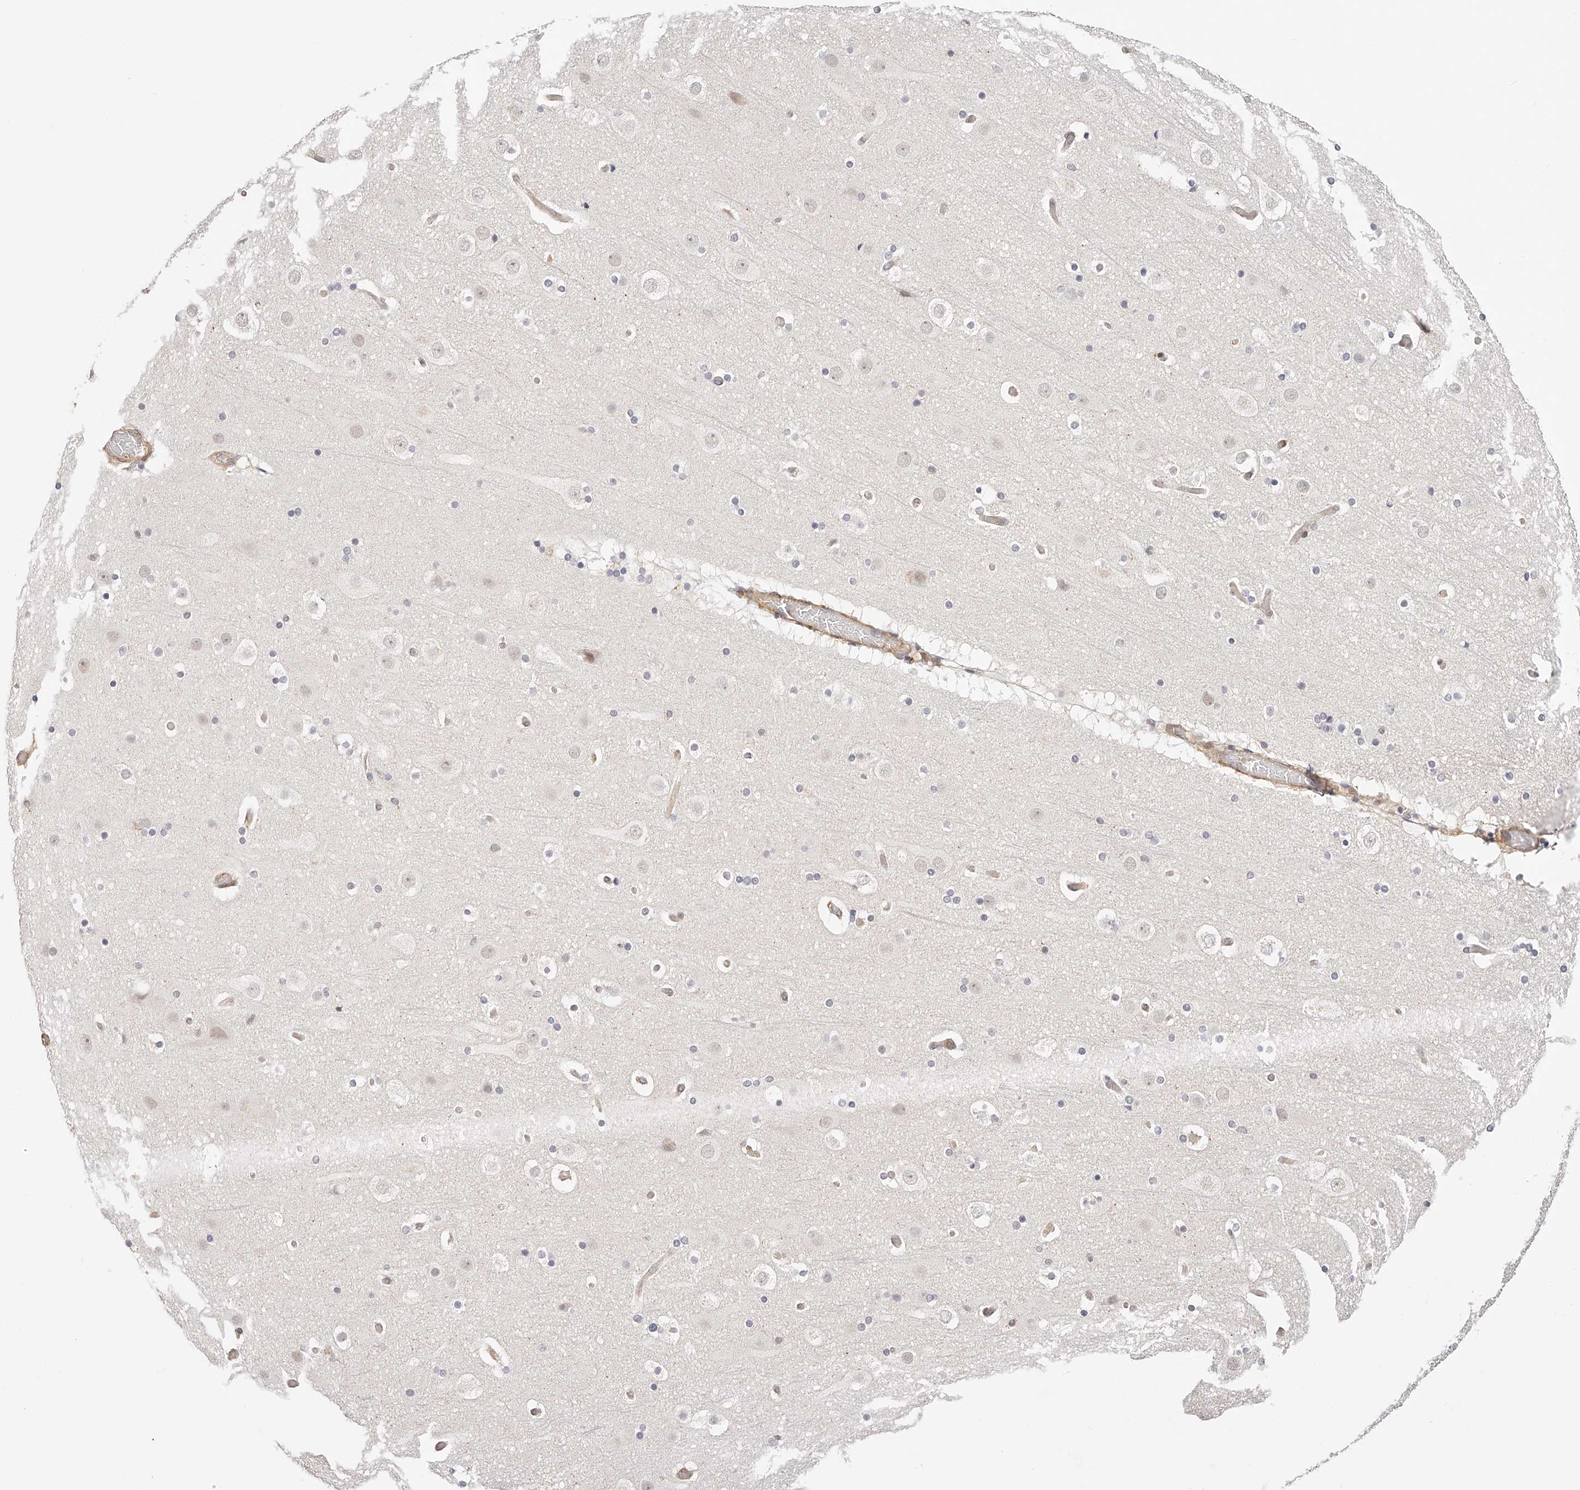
{"staining": {"intensity": "moderate", "quantity": ">75%", "location": "cytoplasmic/membranous"}, "tissue": "cerebral cortex", "cell_type": "Endothelial cells", "image_type": "normal", "snomed": [{"axis": "morphology", "description": "Normal tissue, NOS"}, {"axis": "topography", "description": "Cerebral cortex"}], "caption": "Moderate cytoplasmic/membranous expression is identified in about >75% of endothelial cells in benign cerebral cortex.", "gene": "SYNC", "patient": {"sex": "male", "age": 57}}